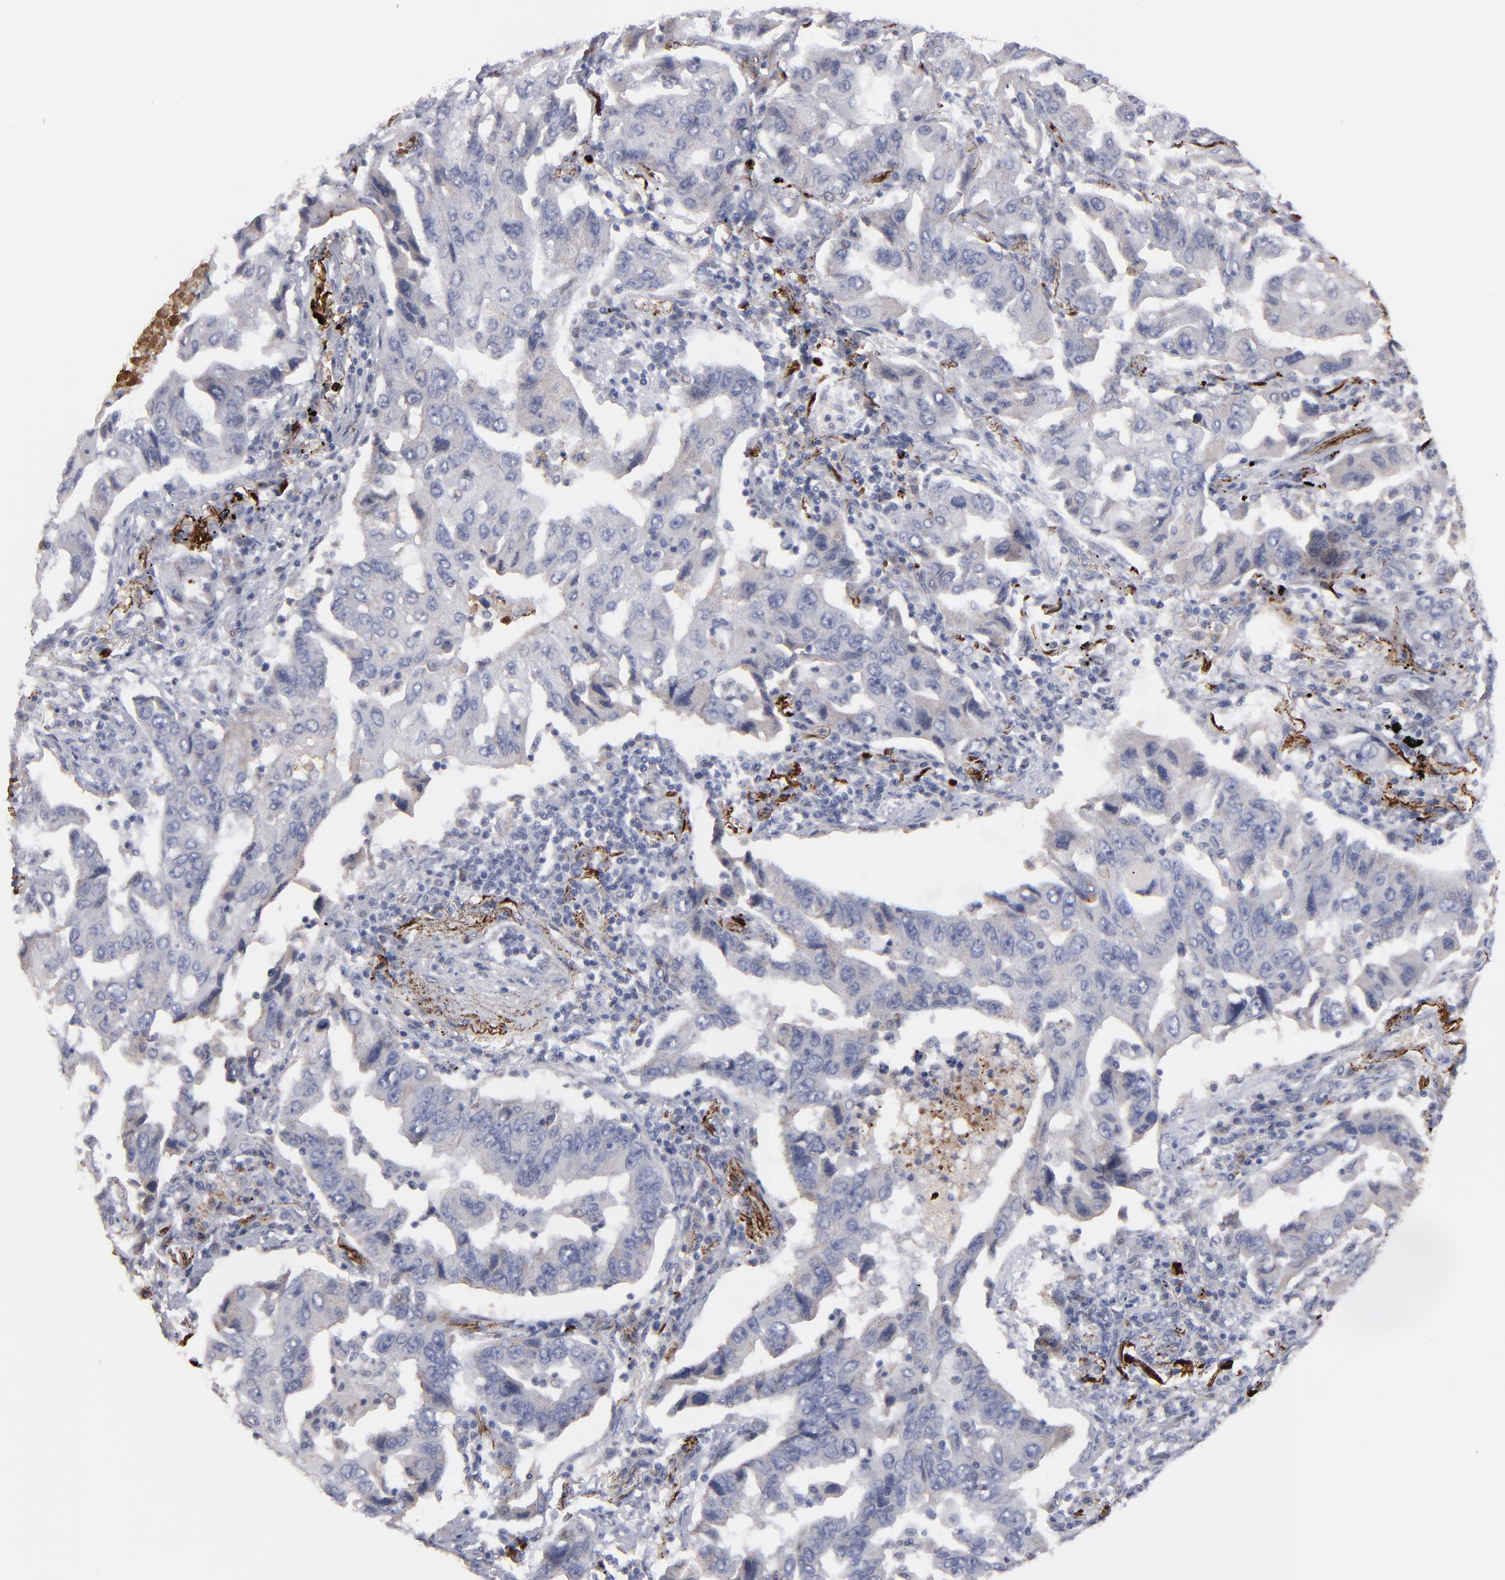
{"staining": {"intensity": "weak", "quantity": "<25%", "location": "cytoplasmic/membranous"}, "tissue": "lung cancer", "cell_type": "Tumor cells", "image_type": "cancer", "snomed": [{"axis": "morphology", "description": "Adenocarcinoma, NOS"}, {"axis": "topography", "description": "Lung"}], "caption": "The photomicrograph displays no significant expression in tumor cells of lung adenocarcinoma.", "gene": "GPM6B", "patient": {"sex": "female", "age": 65}}